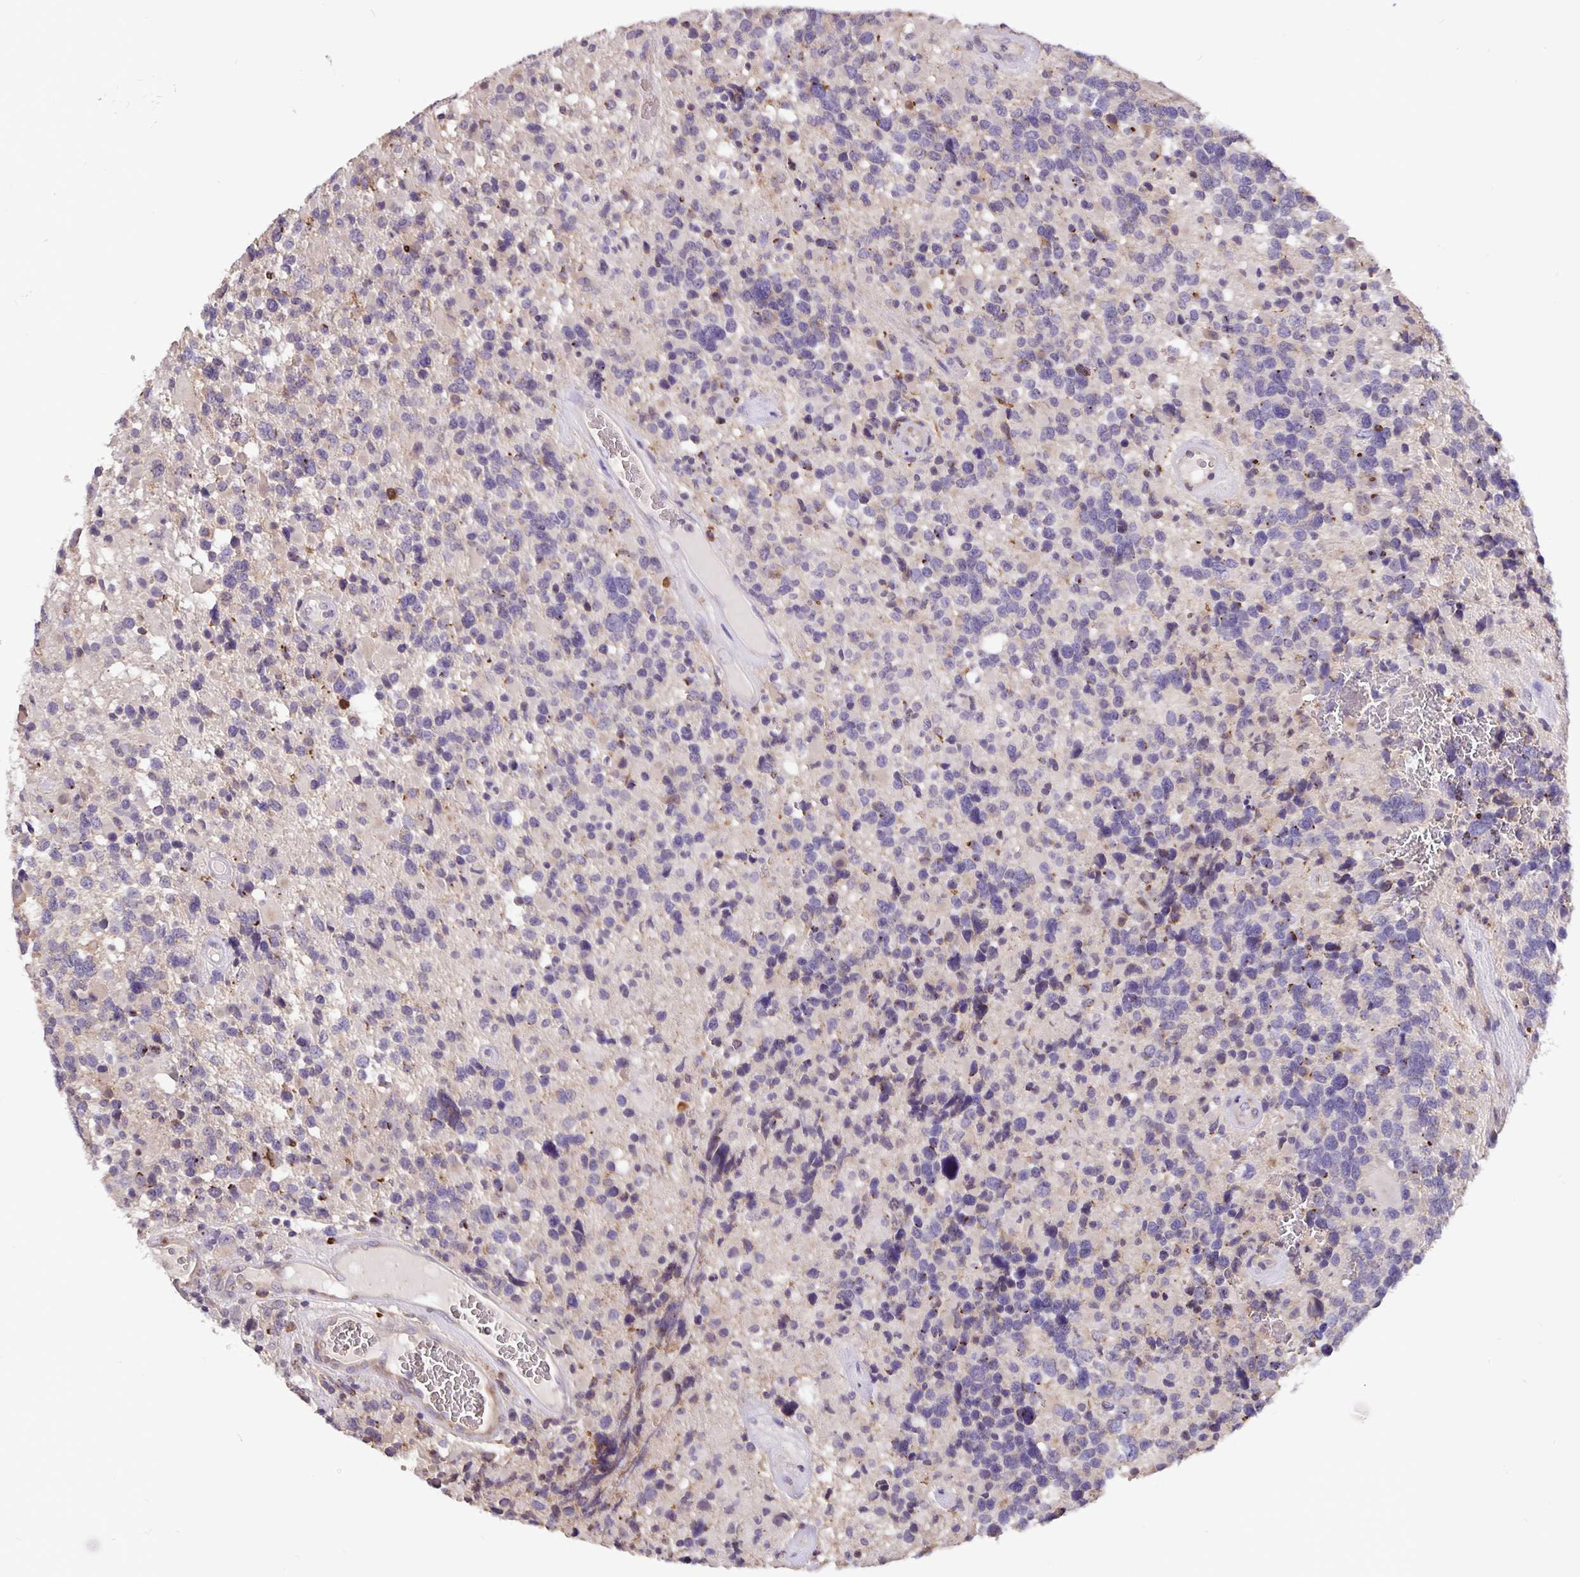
{"staining": {"intensity": "negative", "quantity": "none", "location": "none"}, "tissue": "glioma", "cell_type": "Tumor cells", "image_type": "cancer", "snomed": [{"axis": "morphology", "description": "Glioma, malignant, High grade"}, {"axis": "topography", "description": "Brain"}], "caption": "Tumor cells are negative for protein expression in human glioma.", "gene": "TMEM71", "patient": {"sex": "female", "age": 40}}